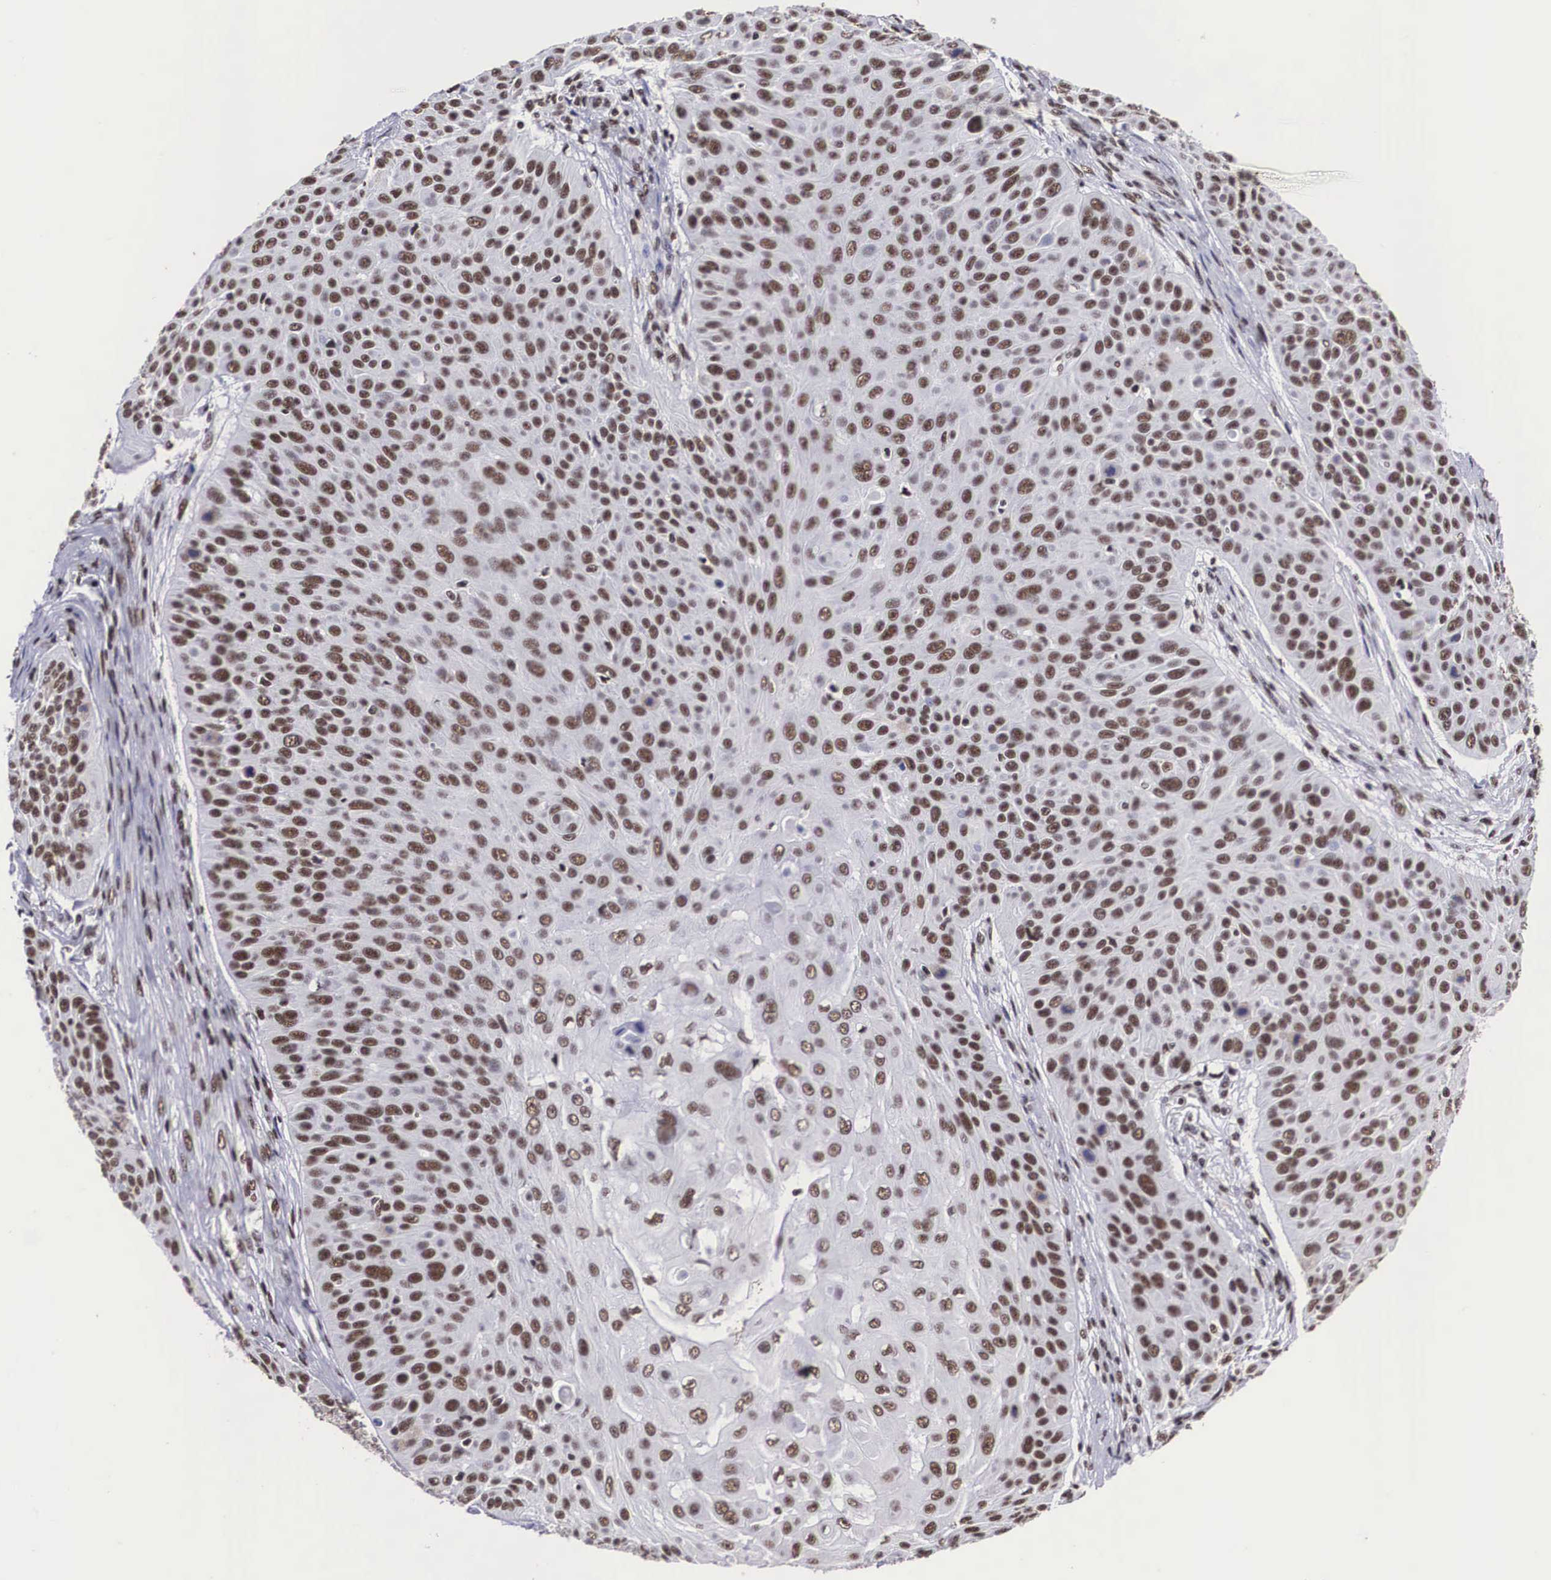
{"staining": {"intensity": "moderate", "quantity": ">75%", "location": "nuclear"}, "tissue": "skin cancer", "cell_type": "Tumor cells", "image_type": "cancer", "snomed": [{"axis": "morphology", "description": "Squamous cell carcinoma, NOS"}, {"axis": "topography", "description": "Skin"}], "caption": "The immunohistochemical stain shows moderate nuclear expression in tumor cells of skin cancer (squamous cell carcinoma) tissue.", "gene": "SF3A1", "patient": {"sex": "male", "age": 82}}